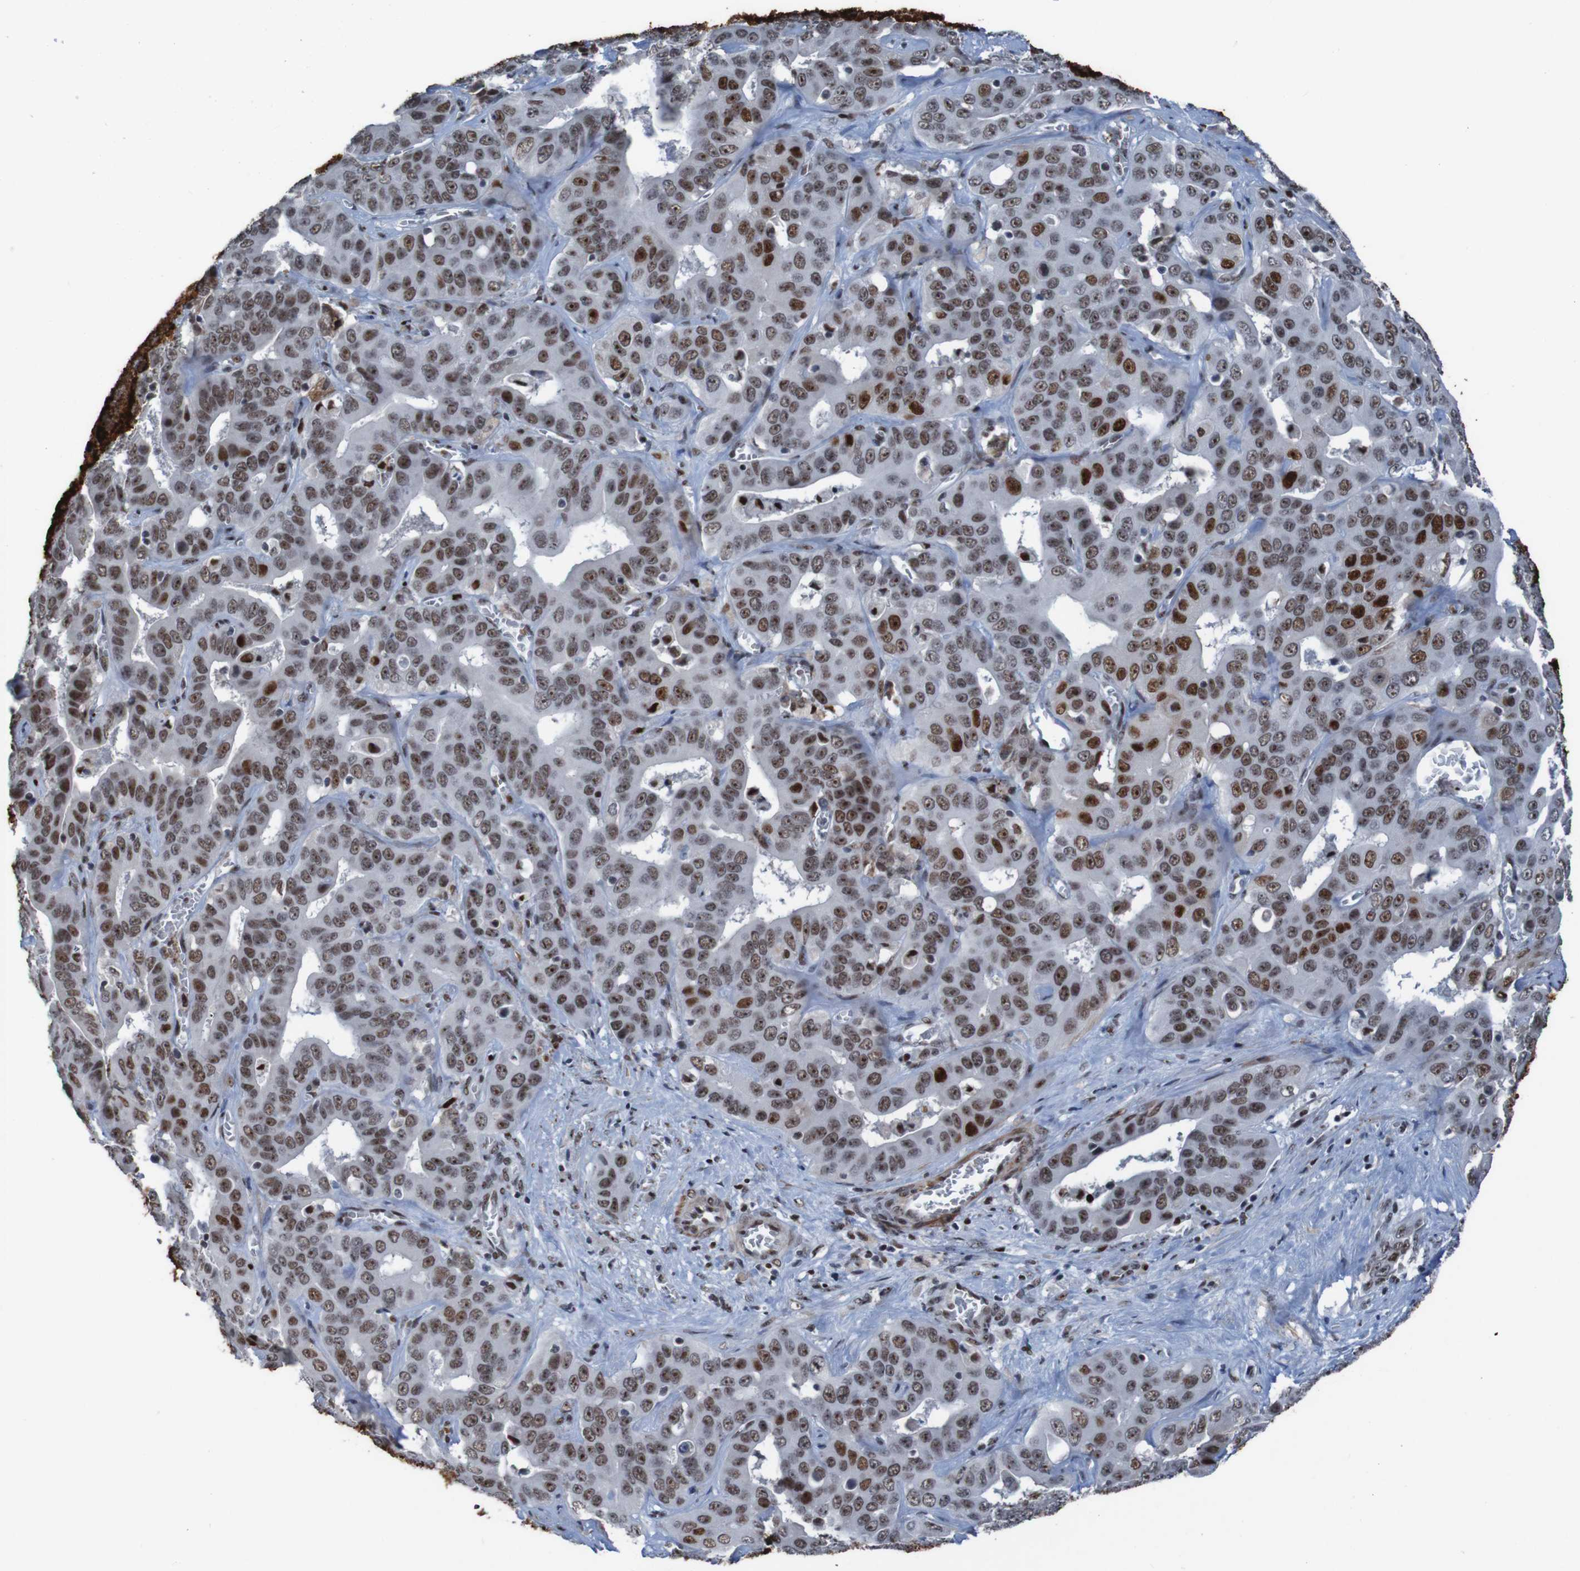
{"staining": {"intensity": "strong", "quantity": ">75%", "location": "nuclear"}, "tissue": "liver cancer", "cell_type": "Tumor cells", "image_type": "cancer", "snomed": [{"axis": "morphology", "description": "Cholangiocarcinoma"}, {"axis": "topography", "description": "Liver"}], "caption": "This micrograph shows liver cholangiocarcinoma stained with IHC to label a protein in brown. The nuclear of tumor cells show strong positivity for the protein. Nuclei are counter-stained blue.", "gene": "PHF2", "patient": {"sex": "female", "age": 52}}